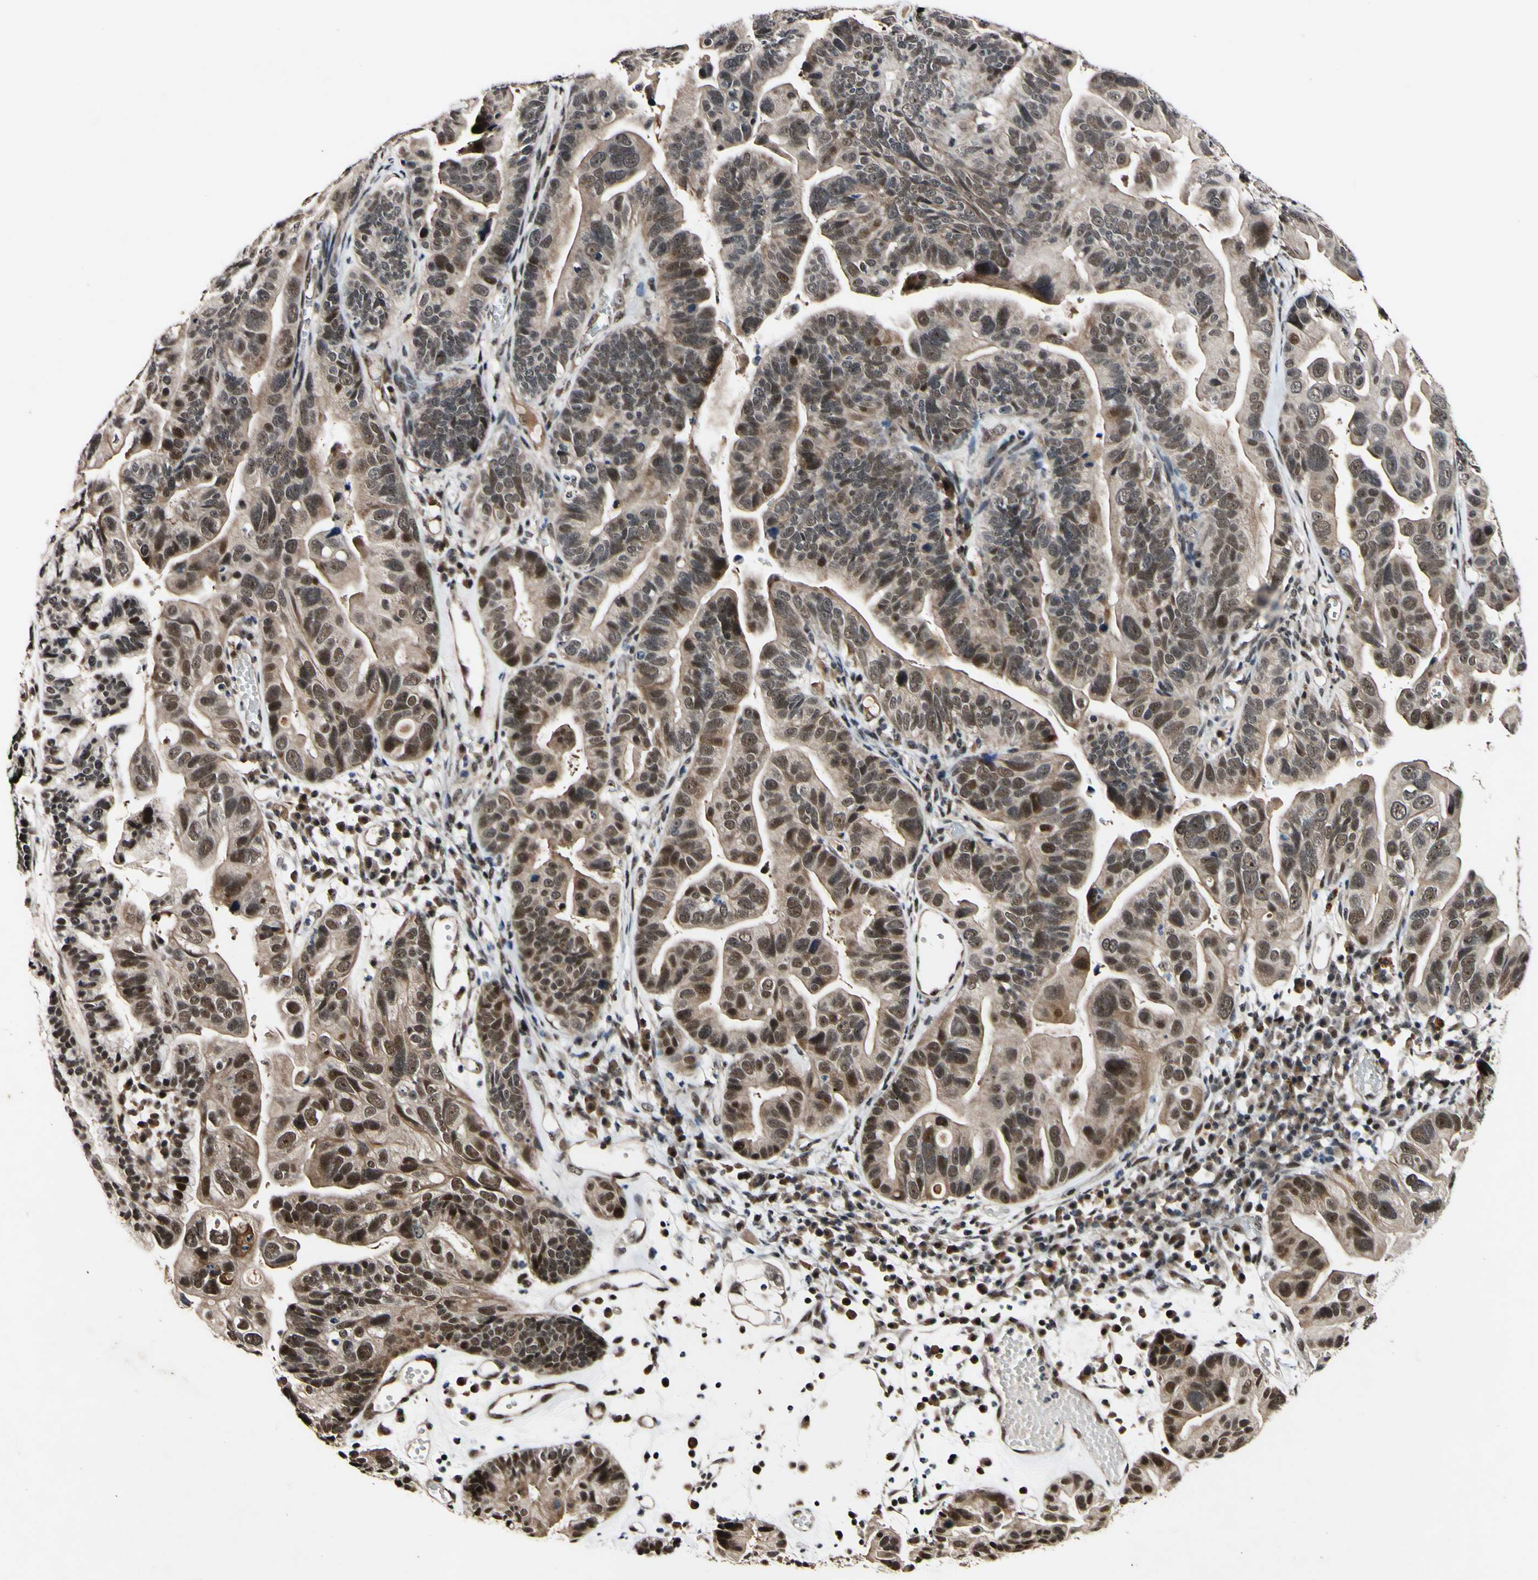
{"staining": {"intensity": "strong", "quantity": "25%-75%", "location": "nuclear"}, "tissue": "ovarian cancer", "cell_type": "Tumor cells", "image_type": "cancer", "snomed": [{"axis": "morphology", "description": "Cystadenocarcinoma, serous, NOS"}, {"axis": "topography", "description": "Ovary"}], "caption": "Tumor cells demonstrate high levels of strong nuclear staining in about 25%-75% of cells in ovarian serous cystadenocarcinoma.", "gene": "POLR2F", "patient": {"sex": "female", "age": 56}}